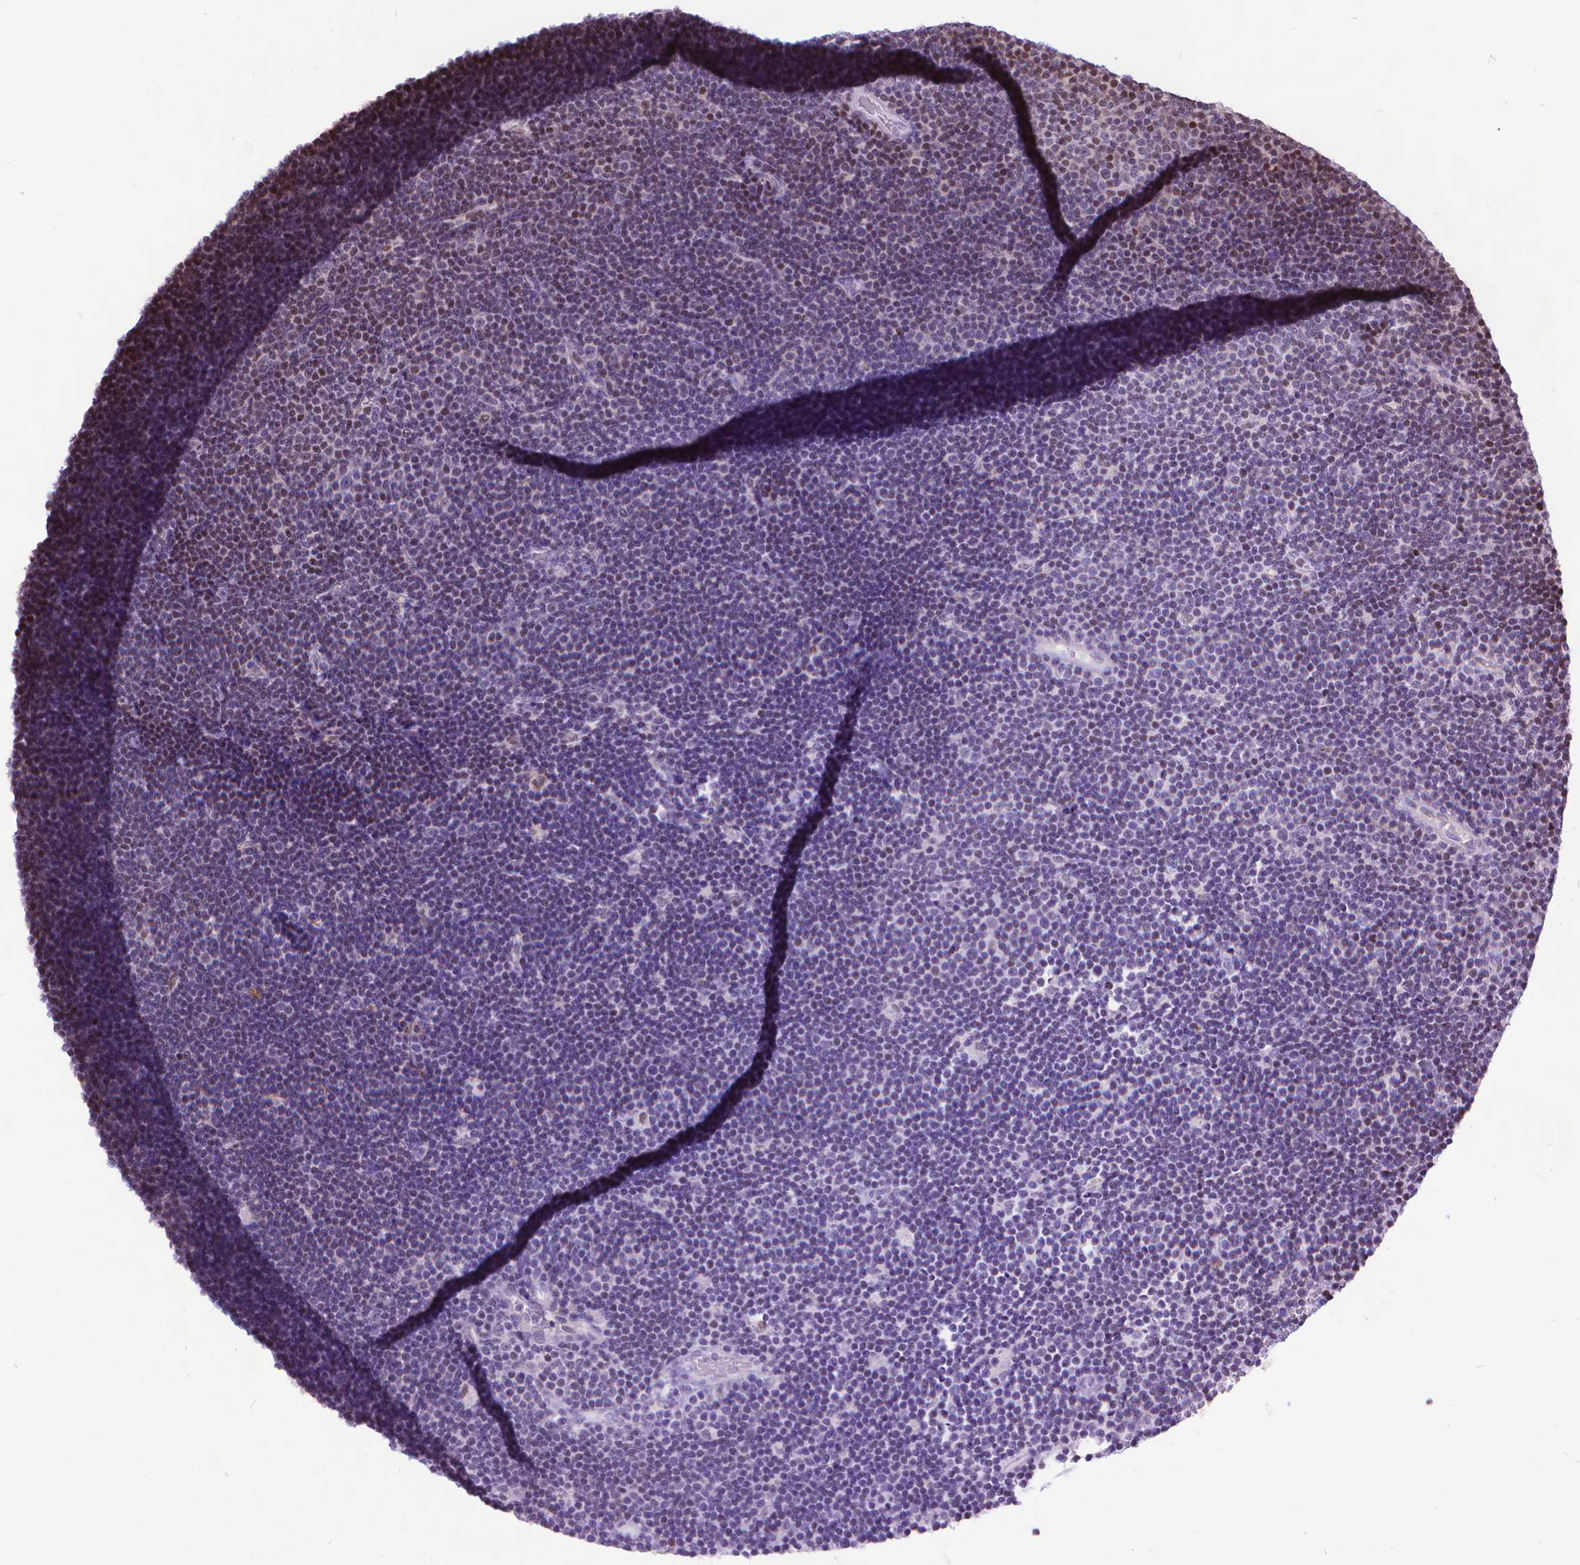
{"staining": {"intensity": "weak", "quantity": "<25%", "location": "nuclear"}, "tissue": "lymphoma", "cell_type": "Tumor cells", "image_type": "cancer", "snomed": [{"axis": "morphology", "description": "Malignant lymphoma, non-Hodgkin's type, Low grade"}, {"axis": "topography", "description": "Brain"}], "caption": "This is an immunohistochemistry (IHC) photomicrograph of low-grade malignant lymphoma, non-Hodgkin's type. There is no staining in tumor cells.", "gene": "POLE4", "patient": {"sex": "female", "age": 66}}